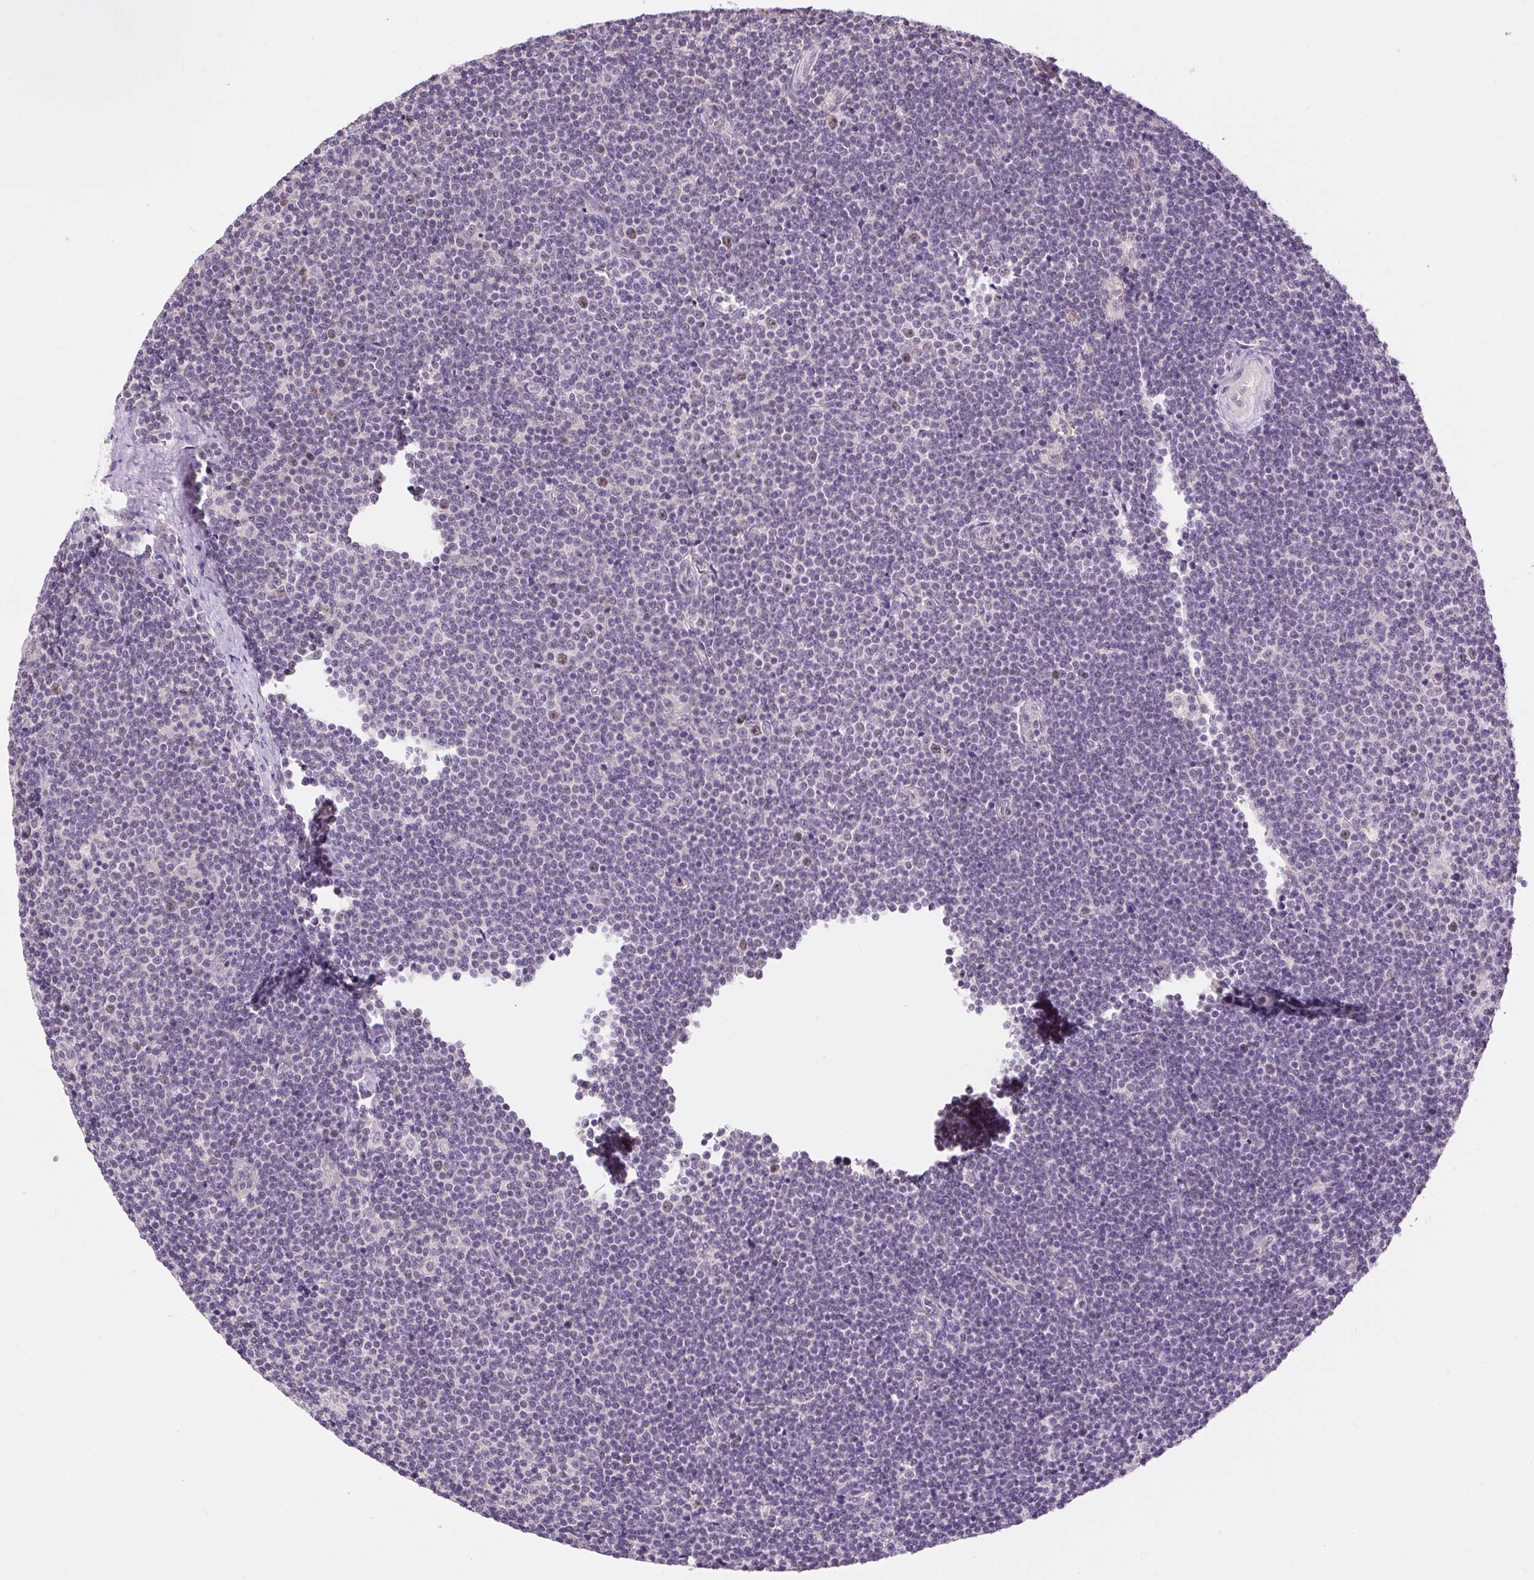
{"staining": {"intensity": "moderate", "quantity": "<25%", "location": "nuclear"}, "tissue": "lymphoma", "cell_type": "Tumor cells", "image_type": "cancer", "snomed": [{"axis": "morphology", "description": "Malignant lymphoma, non-Hodgkin's type, Low grade"}, {"axis": "topography", "description": "Lymph node"}], "caption": "Tumor cells display low levels of moderate nuclear positivity in about <25% of cells in low-grade malignant lymphoma, non-Hodgkin's type. The protein is stained brown, and the nuclei are stained in blue (DAB (3,3'-diaminobenzidine) IHC with brightfield microscopy, high magnification).", "gene": "RACGAP1", "patient": {"sex": "male", "age": 48}}